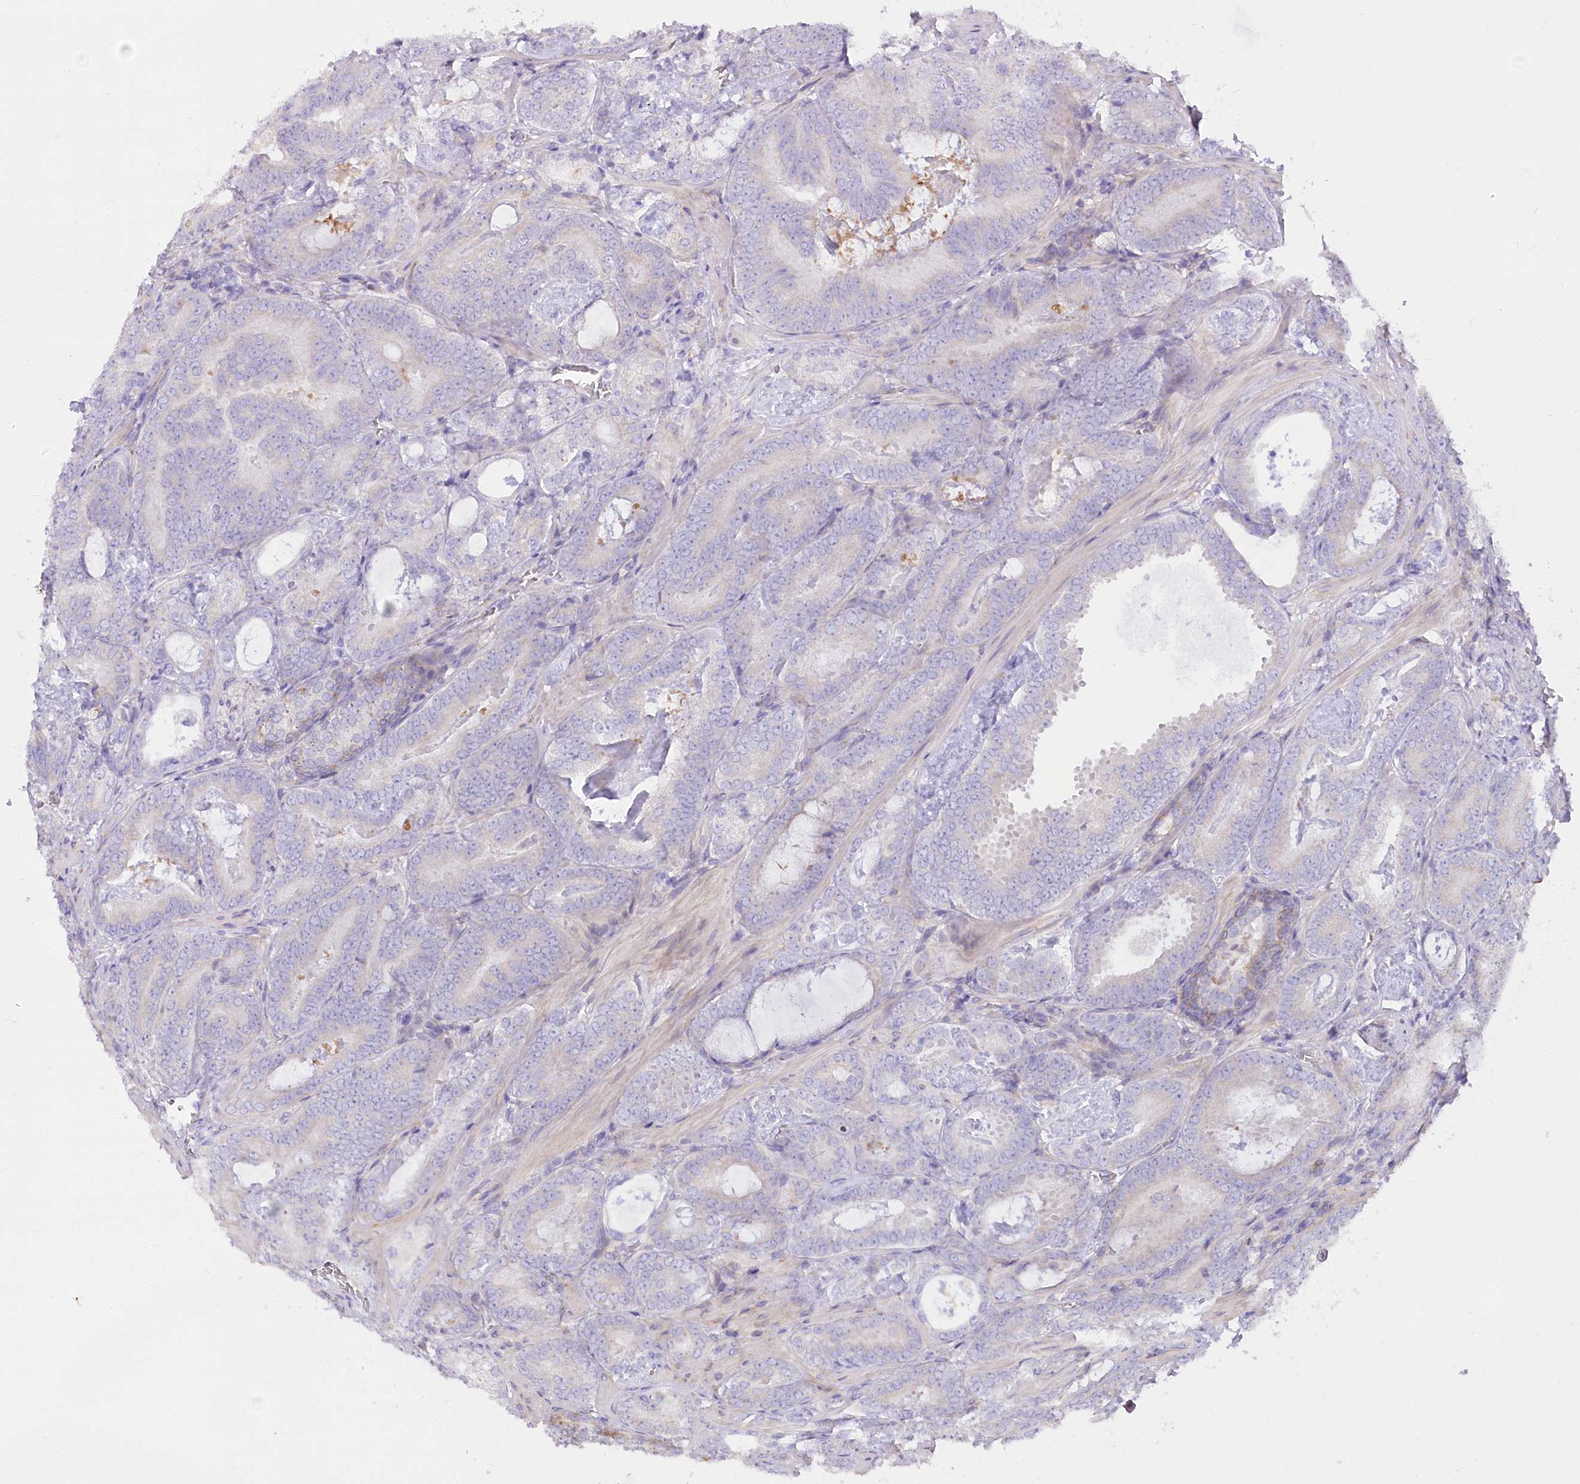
{"staining": {"intensity": "negative", "quantity": "none", "location": "none"}, "tissue": "prostate cancer", "cell_type": "Tumor cells", "image_type": "cancer", "snomed": [{"axis": "morphology", "description": "Adenocarcinoma, Low grade"}, {"axis": "topography", "description": "Prostate"}], "caption": "This is a histopathology image of immunohistochemistry (IHC) staining of prostate cancer, which shows no positivity in tumor cells. (Stains: DAB (3,3'-diaminobenzidine) immunohistochemistry (IHC) with hematoxylin counter stain, Microscopy: brightfield microscopy at high magnification).", "gene": "STT3B", "patient": {"sex": "male", "age": 60}}